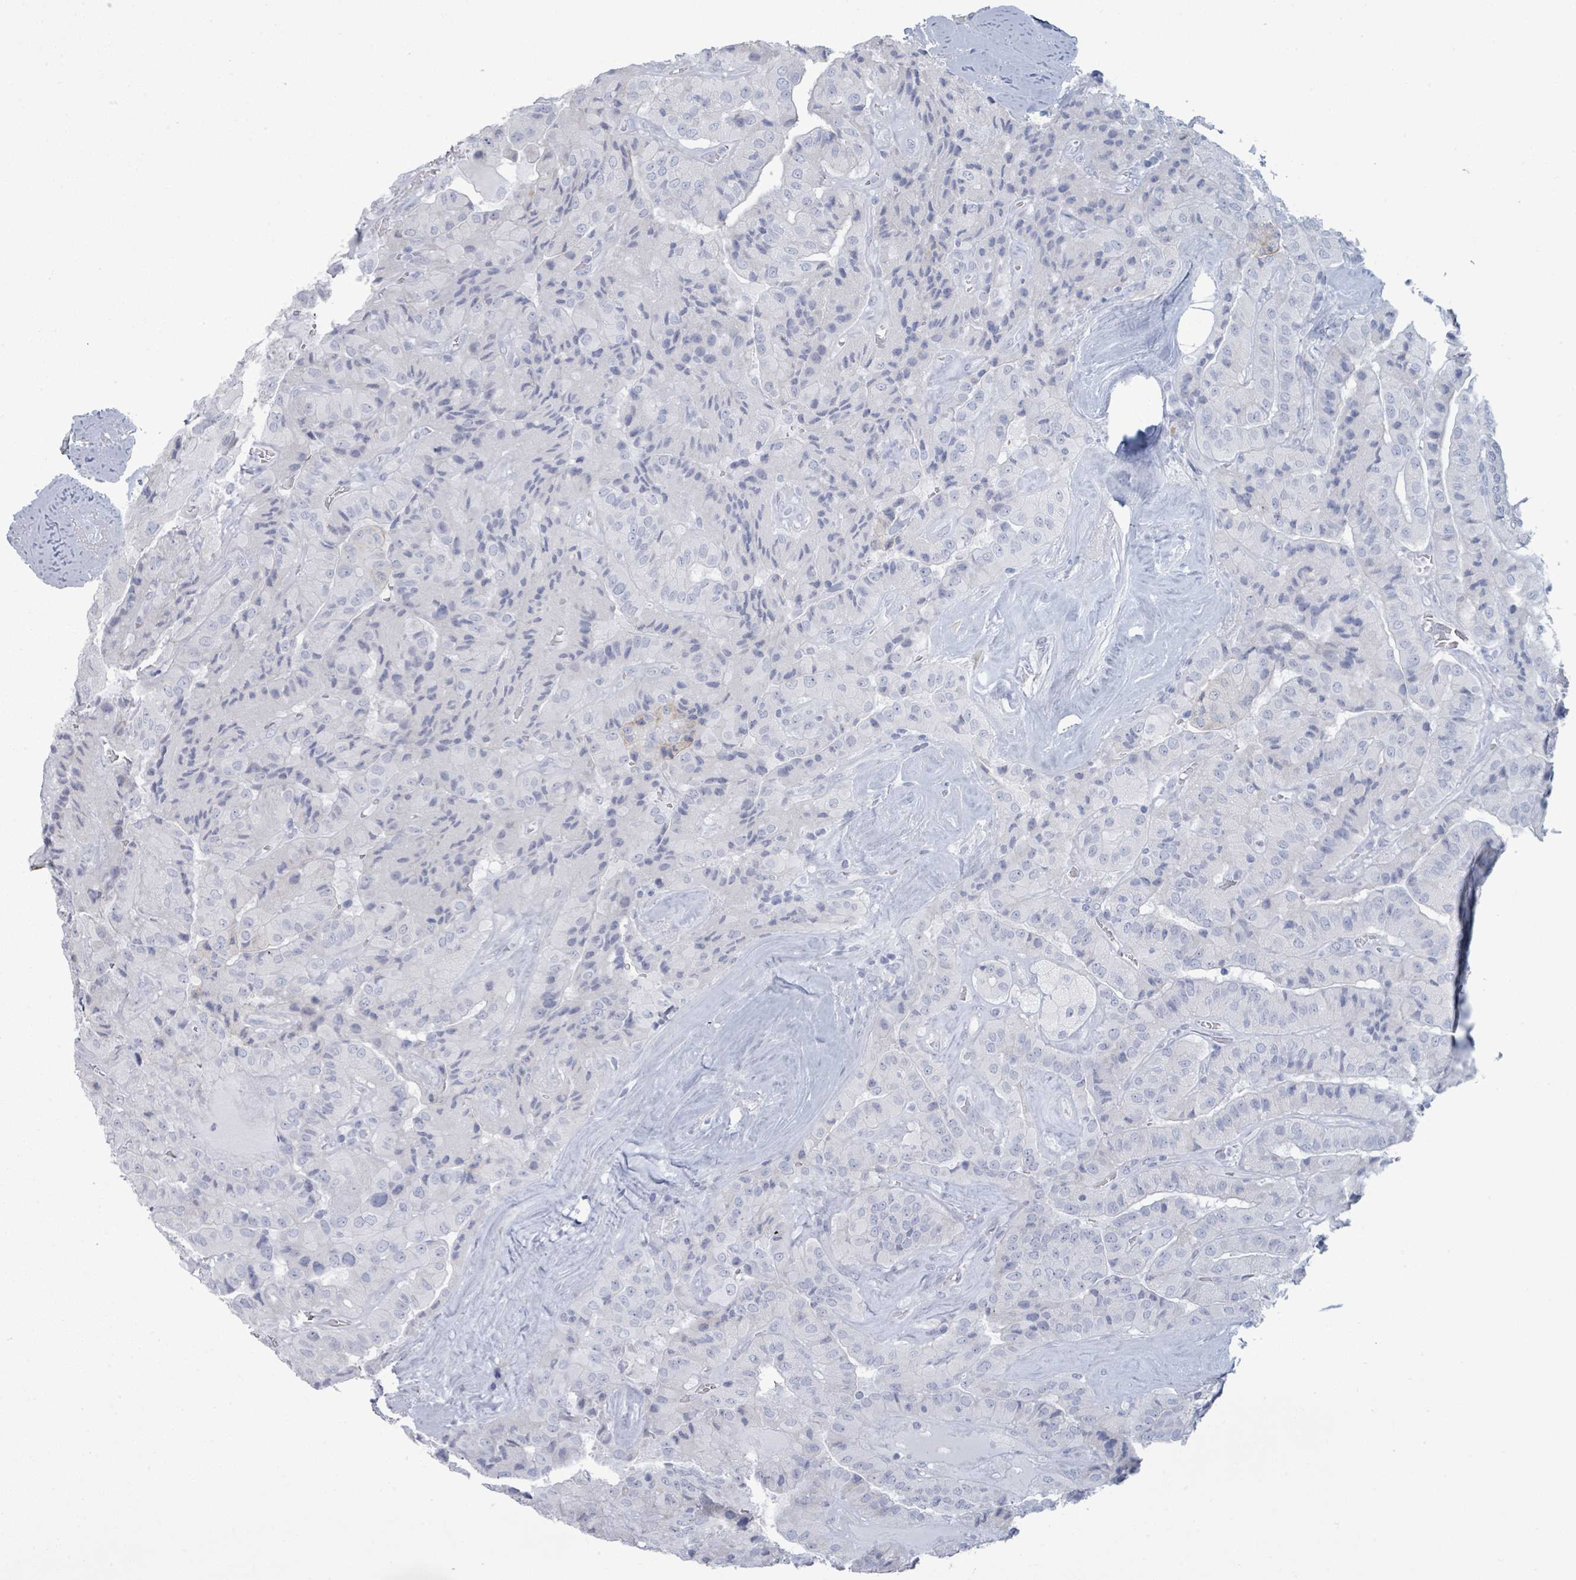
{"staining": {"intensity": "negative", "quantity": "none", "location": "none"}, "tissue": "thyroid cancer", "cell_type": "Tumor cells", "image_type": "cancer", "snomed": [{"axis": "morphology", "description": "Normal tissue, NOS"}, {"axis": "morphology", "description": "Papillary adenocarcinoma, NOS"}, {"axis": "topography", "description": "Thyroid gland"}], "caption": "Thyroid cancer (papillary adenocarcinoma) was stained to show a protein in brown. There is no significant staining in tumor cells.", "gene": "PGA3", "patient": {"sex": "female", "age": 59}}